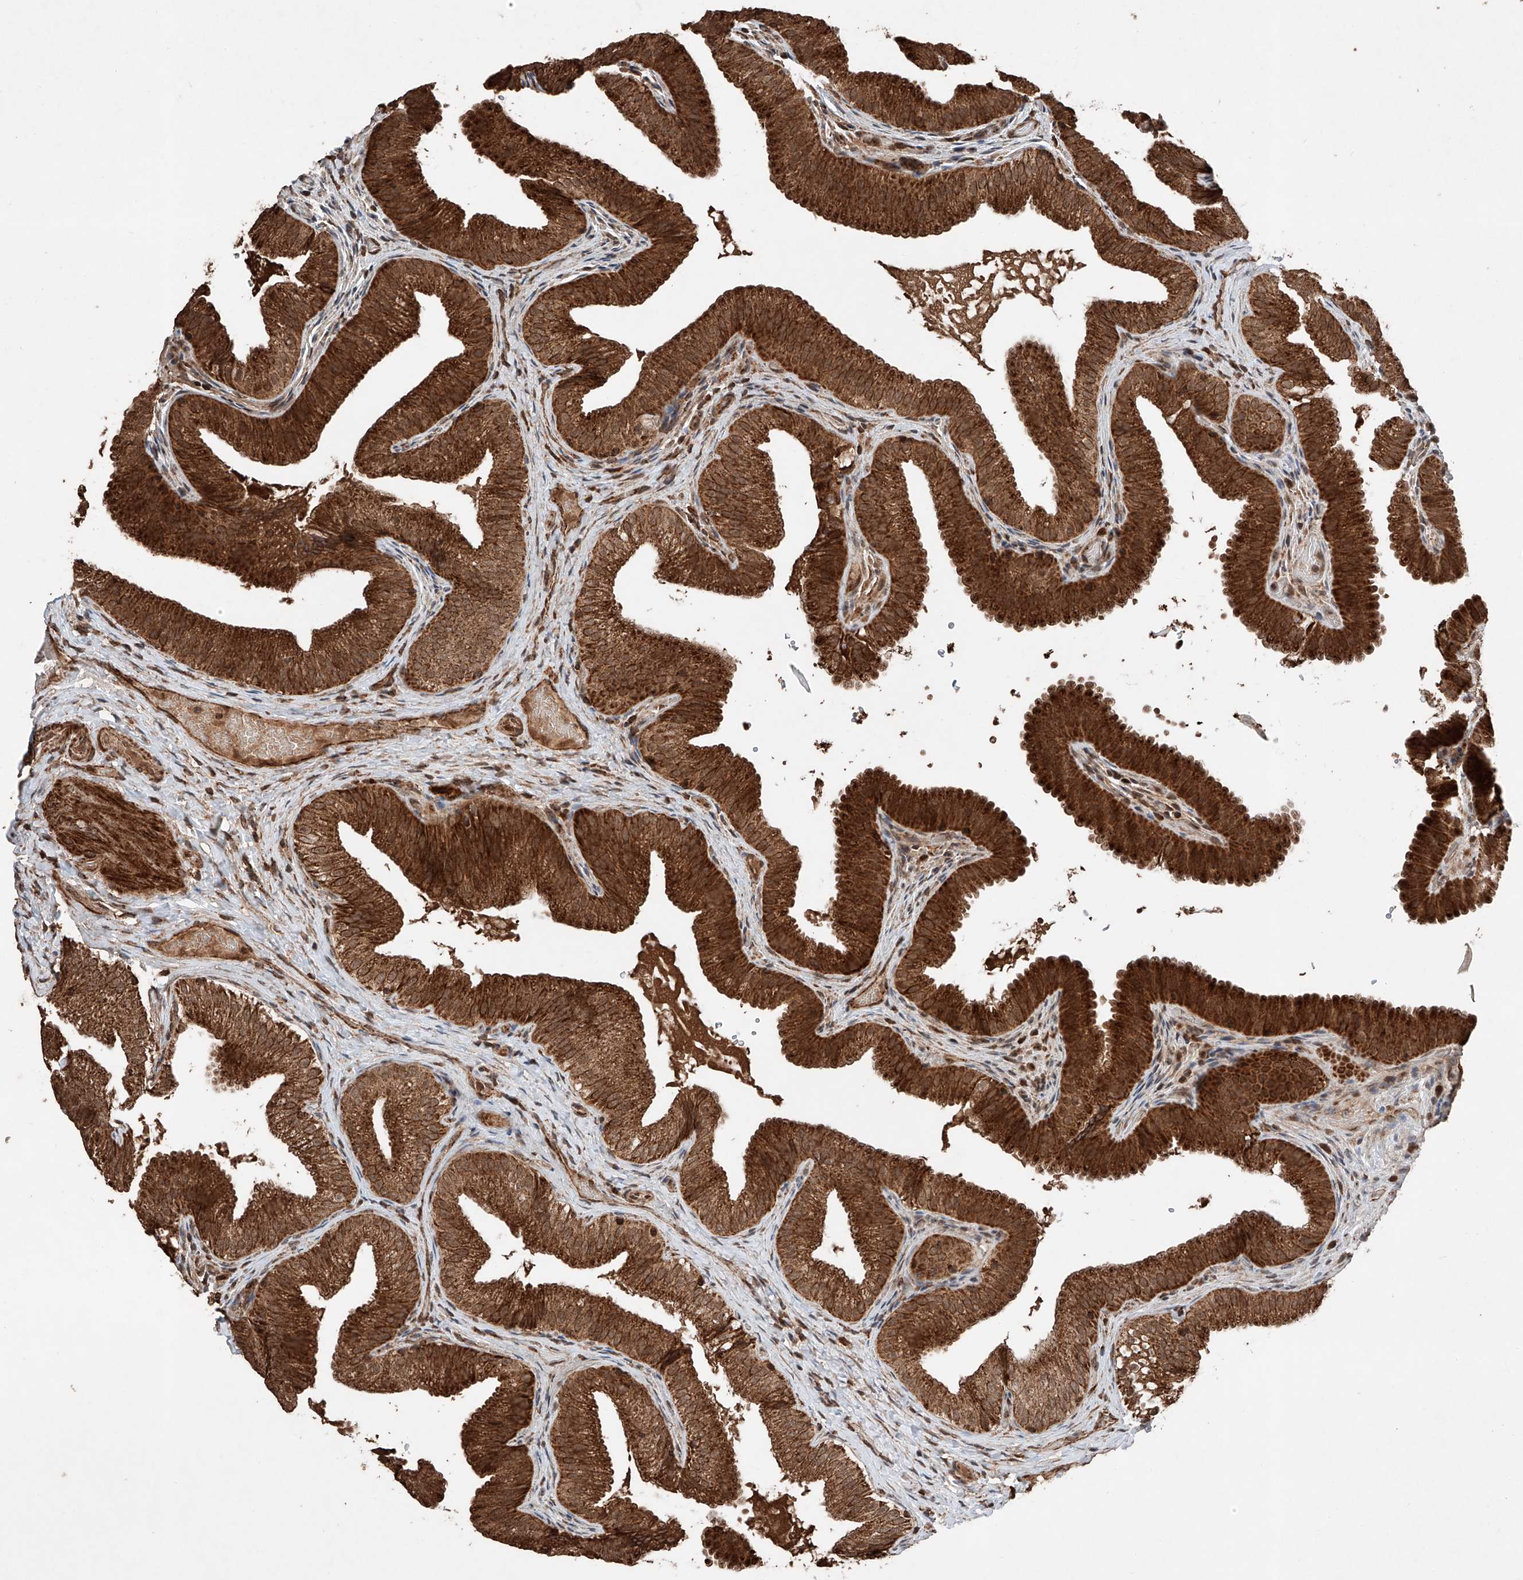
{"staining": {"intensity": "strong", "quantity": ">75%", "location": "cytoplasmic/membranous,nuclear"}, "tissue": "gallbladder", "cell_type": "Glandular cells", "image_type": "normal", "snomed": [{"axis": "morphology", "description": "Normal tissue, NOS"}, {"axis": "topography", "description": "Gallbladder"}], "caption": "A high-resolution micrograph shows IHC staining of normal gallbladder, which exhibits strong cytoplasmic/membranous,nuclear staining in approximately >75% of glandular cells.", "gene": "ZSCAN29", "patient": {"sex": "female", "age": 30}}